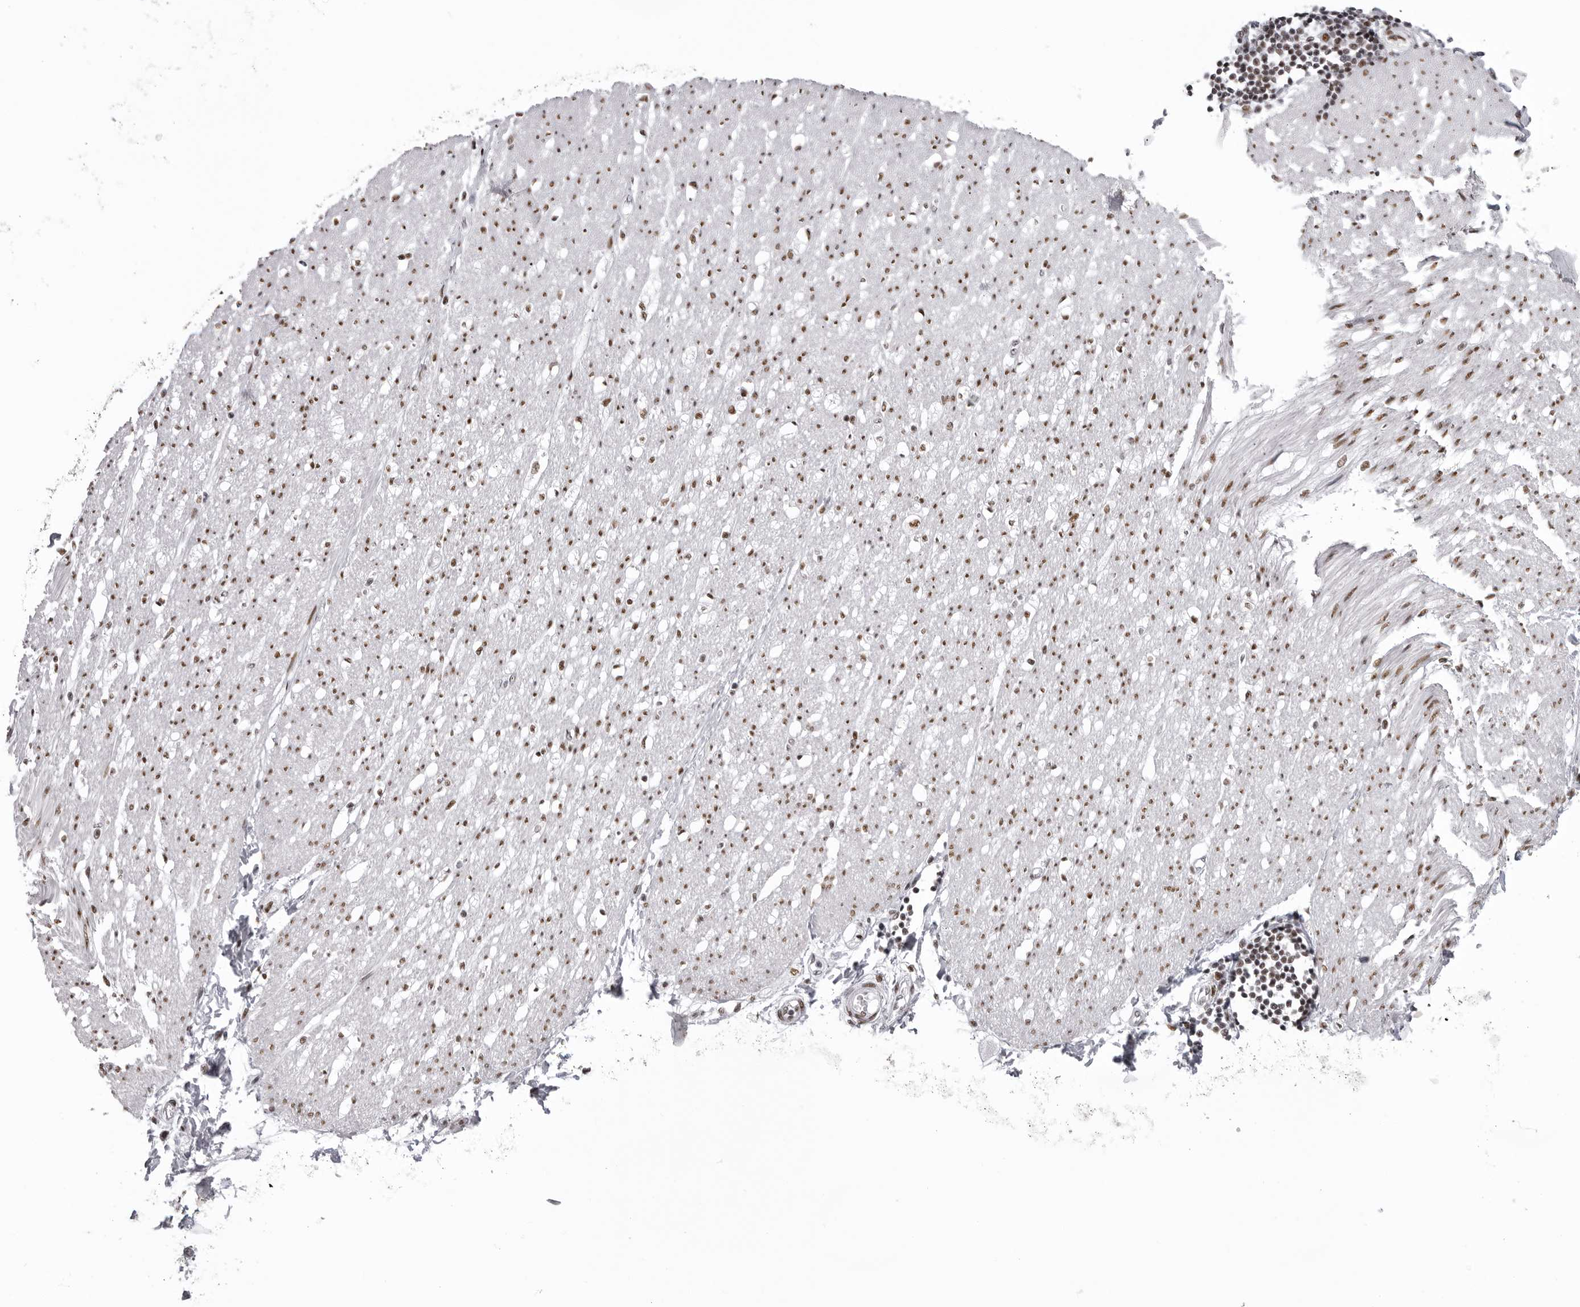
{"staining": {"intensity": "moderate", "quantity": ">75%", "location": "nuclear"}, "tissue": "adipose tissue", "cell_type": "Adipocytes", "image_type": "normal", "snomed": [{"axis": "morphology", "description": "Normal tissue, NOS"}, {"axis": "morphology", "description": "Adenocarcinoma, NOS"}, {"axis": "topography", "description": "Colon"}, {"axis": "topography", "description": "Peripheral nerve tissue"}], "caption": "A brown stain highlights moderate nuclear positivity of a protein in adipocytes of benign human adipose tissue.", "gene": "DHX9", "patient": {"sex": "male", "age": 14}}